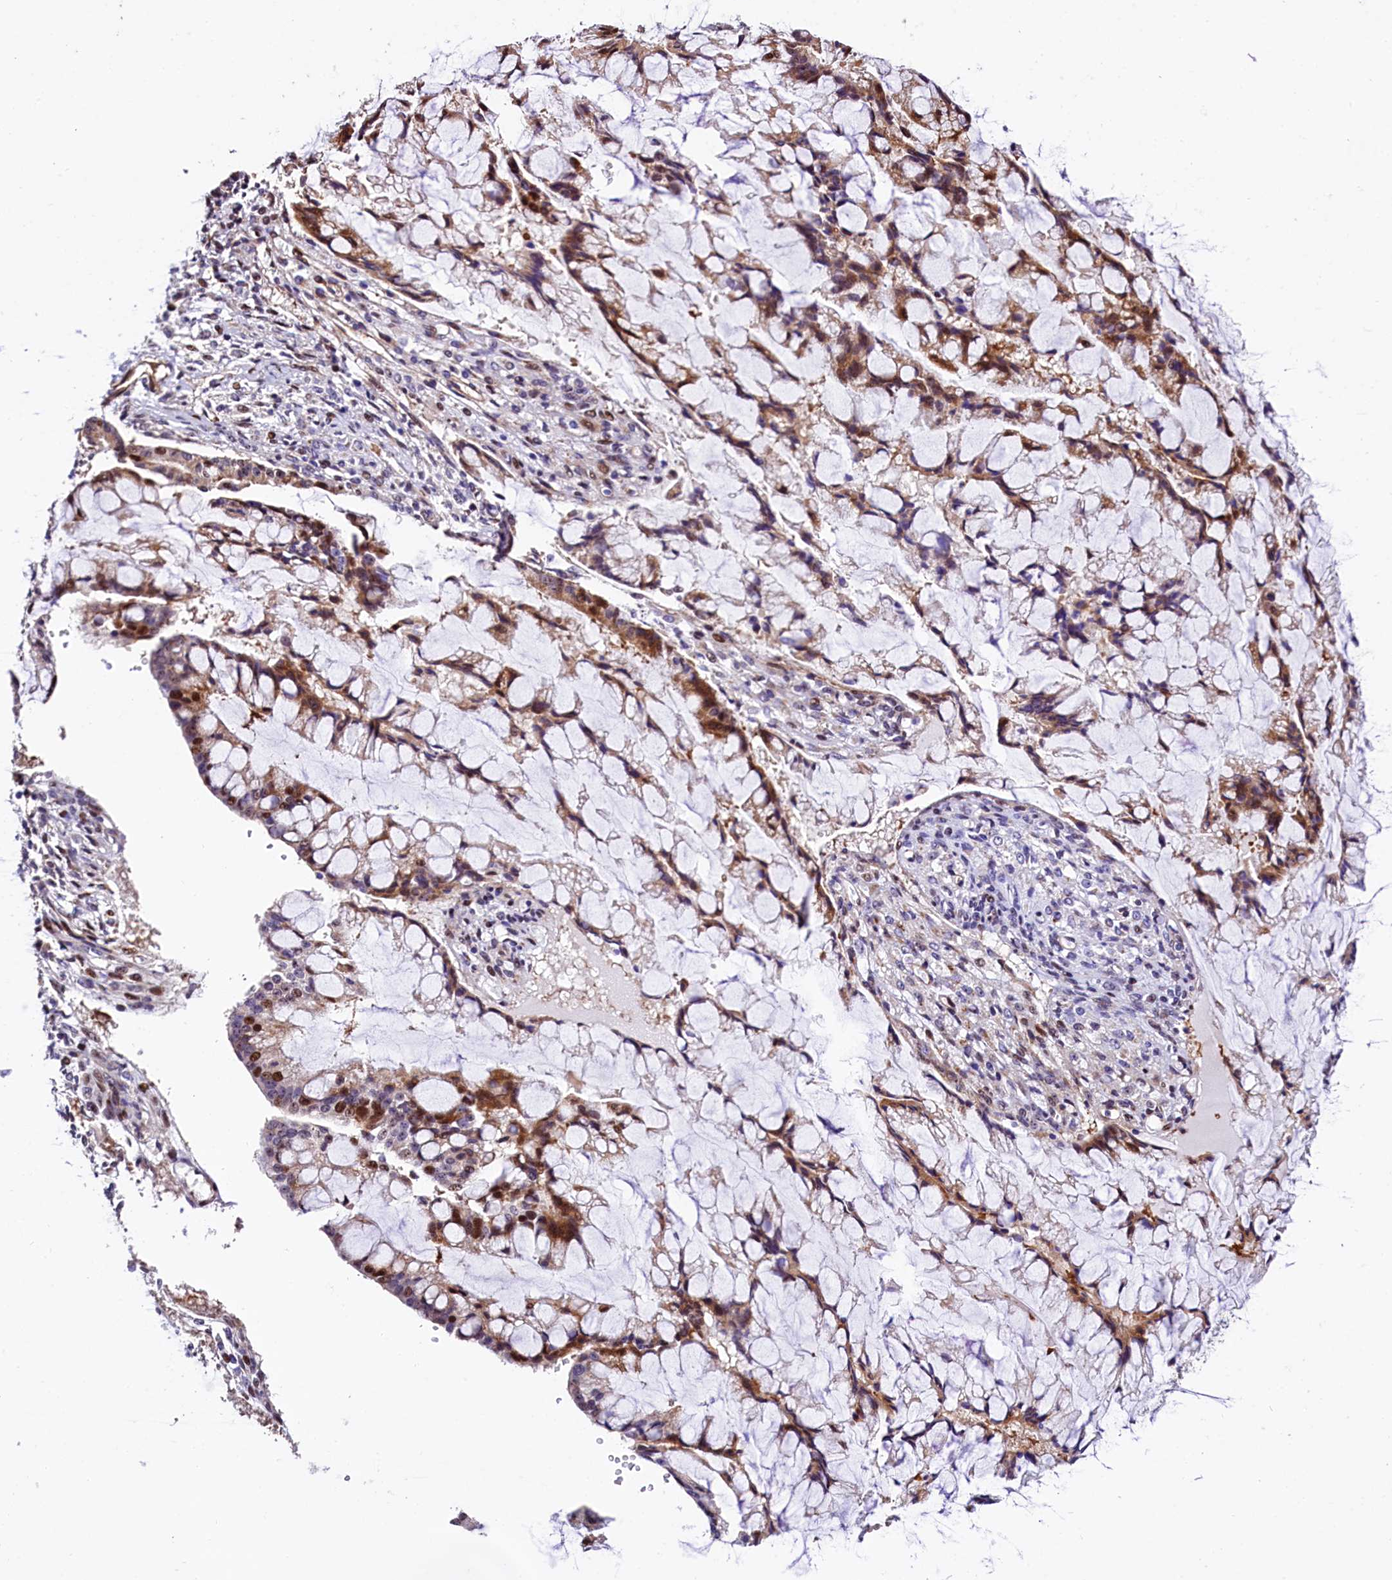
{"staining": {"intensity": "moderate", "quantity": "25%-75%", "location": "cytoplasmic/membranous,nuclear"}, "tissue": "ovarian cancer", "cell_type": "Tumor cells", "image_type": "cancer", "snomed": [{"axis": "morphology", "description": "Cystadenocarcinoma, mucinous, NOS"}, {"axis": "topography", "description": "Ovary"}], "caption": "Brown immunohistochemical staining in ovarian cancer demonstrates moderate cytoplasmic/membranous and nuclear expression in about 25%-75% of tumor cells.", "gene": "TRMT112", "patient": {"sex": "female", "age": 73}}